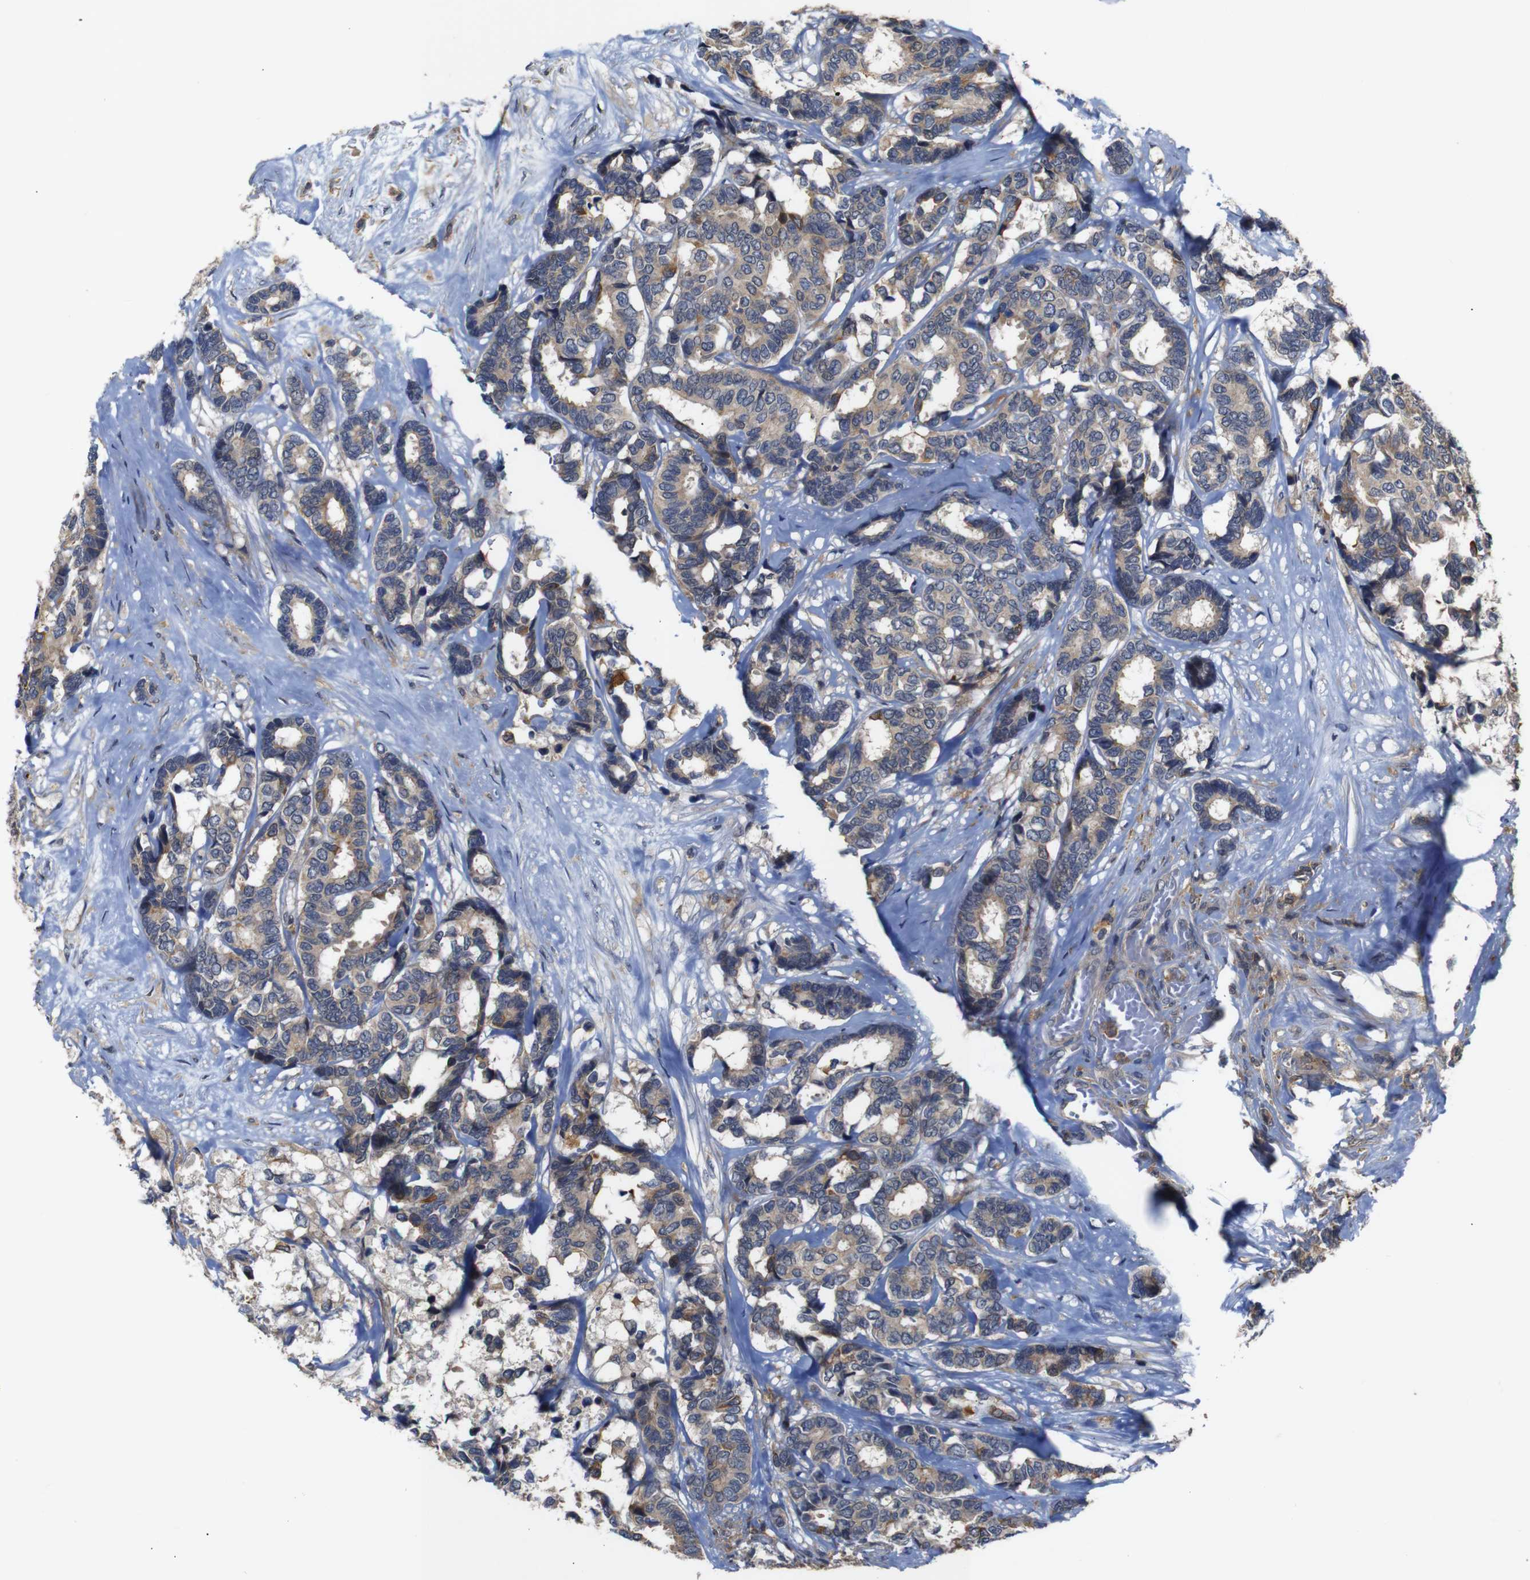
{"staining": {"intensity": "weak", "quantity": ">75%", "location": "cytoplasmic/membranous"}, "tissue": "breast cancer", "cell_type": "Tumor cells", "image_type": "cancer", "snomed": [{"axis": "morphology", "description": "Duct carcinoma"}, {"axis": "topography", "description": "Breast"}], "caption": "High-power microscopy captured an IHC photomicrograph of invasive ductal carcinoma (breast), revealing weak cytoplasmic/membranous expression in about >75% of tumor cells.", "gene": "BRWD3", "patient": {"sex": "female", "age": 87}}